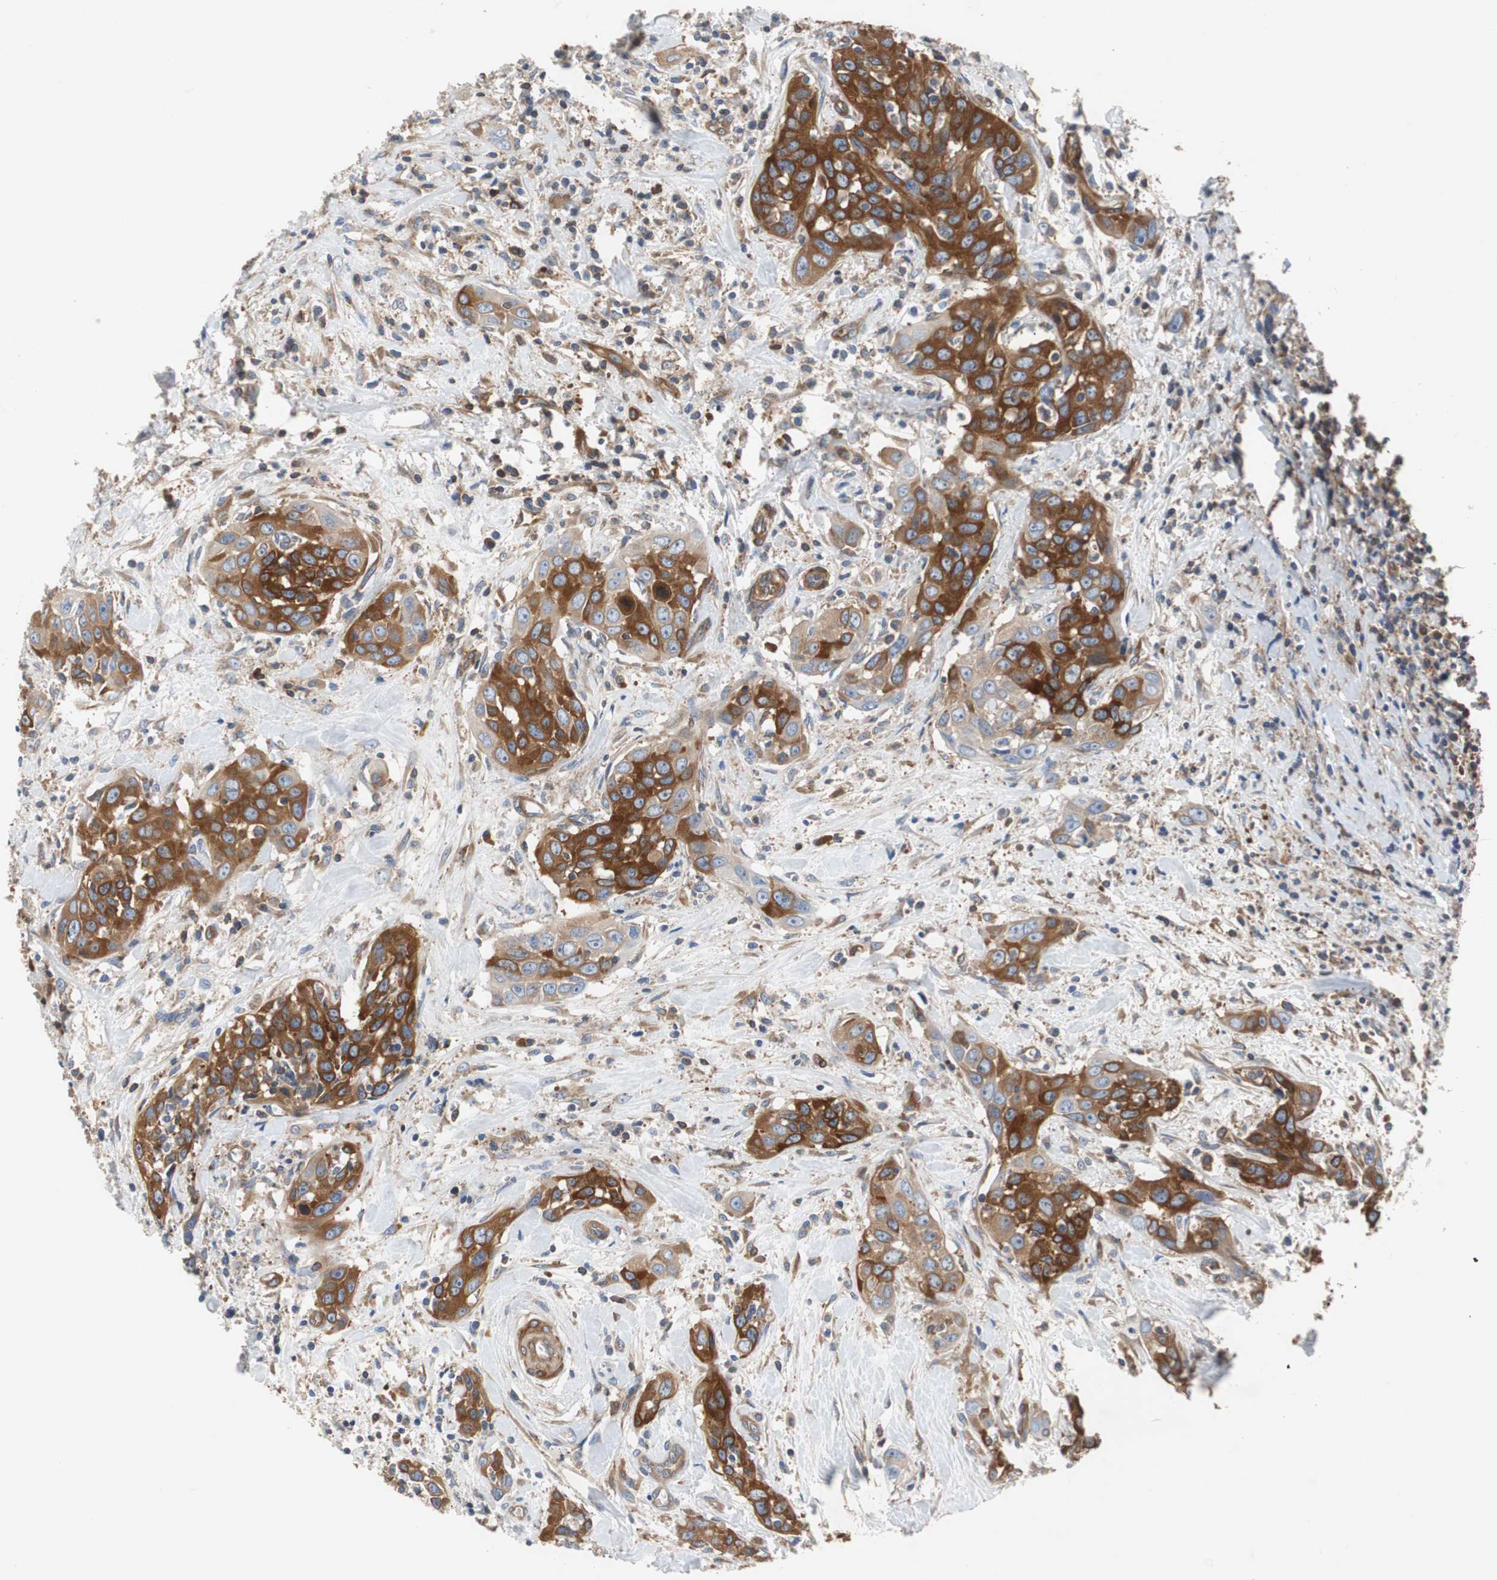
{"staining": {"intensity": "strong", "quantity": "25%-75%", "location": "cytoplasmic/membranous"}, "tissue": "head and neck cancer", "cell_type": "Tumor cells", "image_type": "cancer", "snomed": [{"axis": "morphology", "description": "Squamous cell carcinoma, NOS"}, {"axis": "topography", "description": "Oral tissue"}, {"axis": "topography", "description": "Head-Neck"}], "caption": "Protein analysis of head and neck cancer tissue exhibits strong cytoplasmic/membranous positivity in approximately 25%-75% of tumor cells.", "gene": "GYS1", "patient": {"sex": "female", "age": 50}}